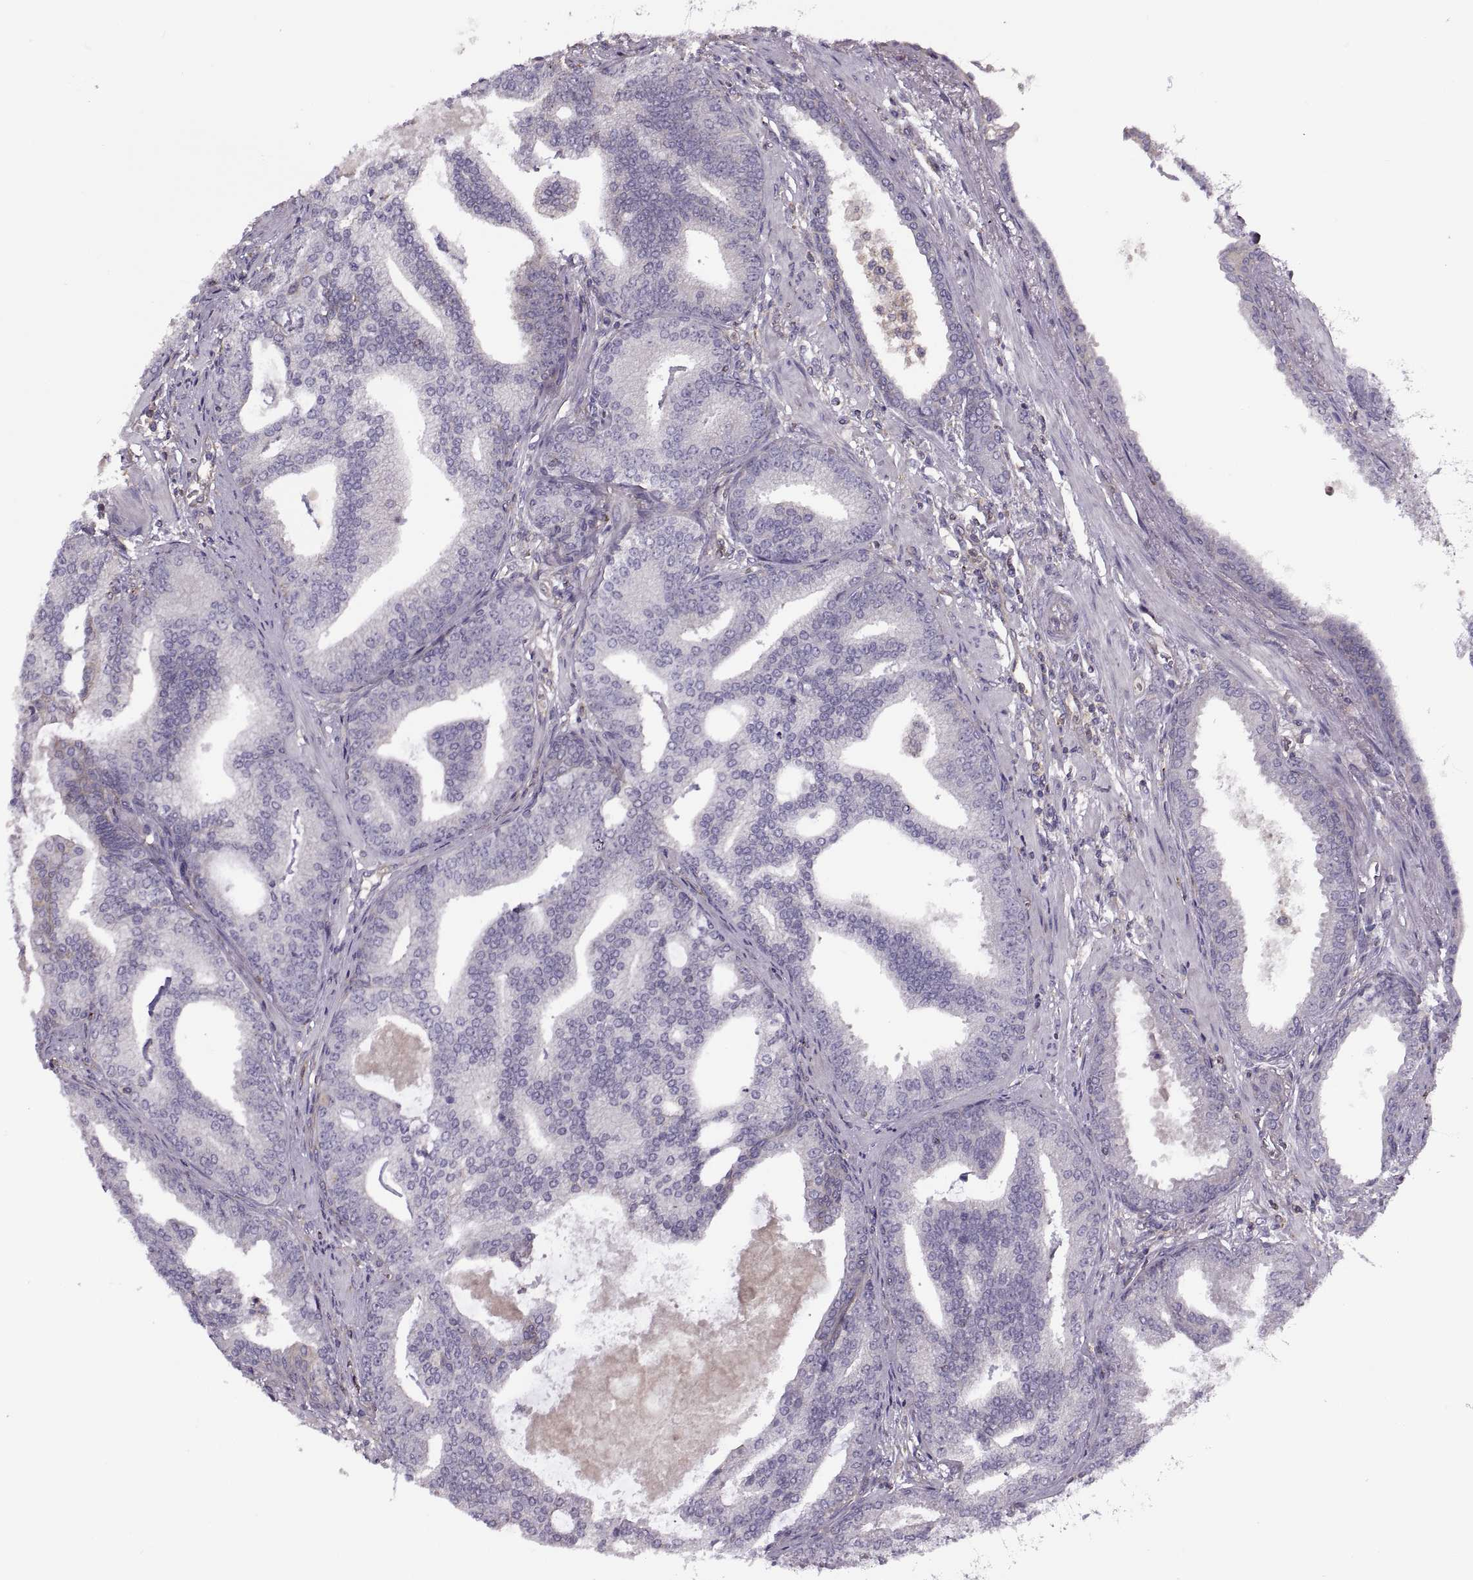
{"staining": {"intensity": "negative", "quantity": "none", "location": "none"}, "tissue": "prostate cancer", "cell_type": "Tumor cells", "image_type": "cancer", "snomed": [{"axis": "morphology", "description": "Adenocarcinoma, NOS"}, {"axis": "topography", "description": "Prostate"}], "caption": "This is an immunohistochemistry histopathology image of adenocarcinoma (prostate). There is no positivity in tumor cells.", "gene": "SLC2A3", "patient": {"sex": "male", "age": 64}}